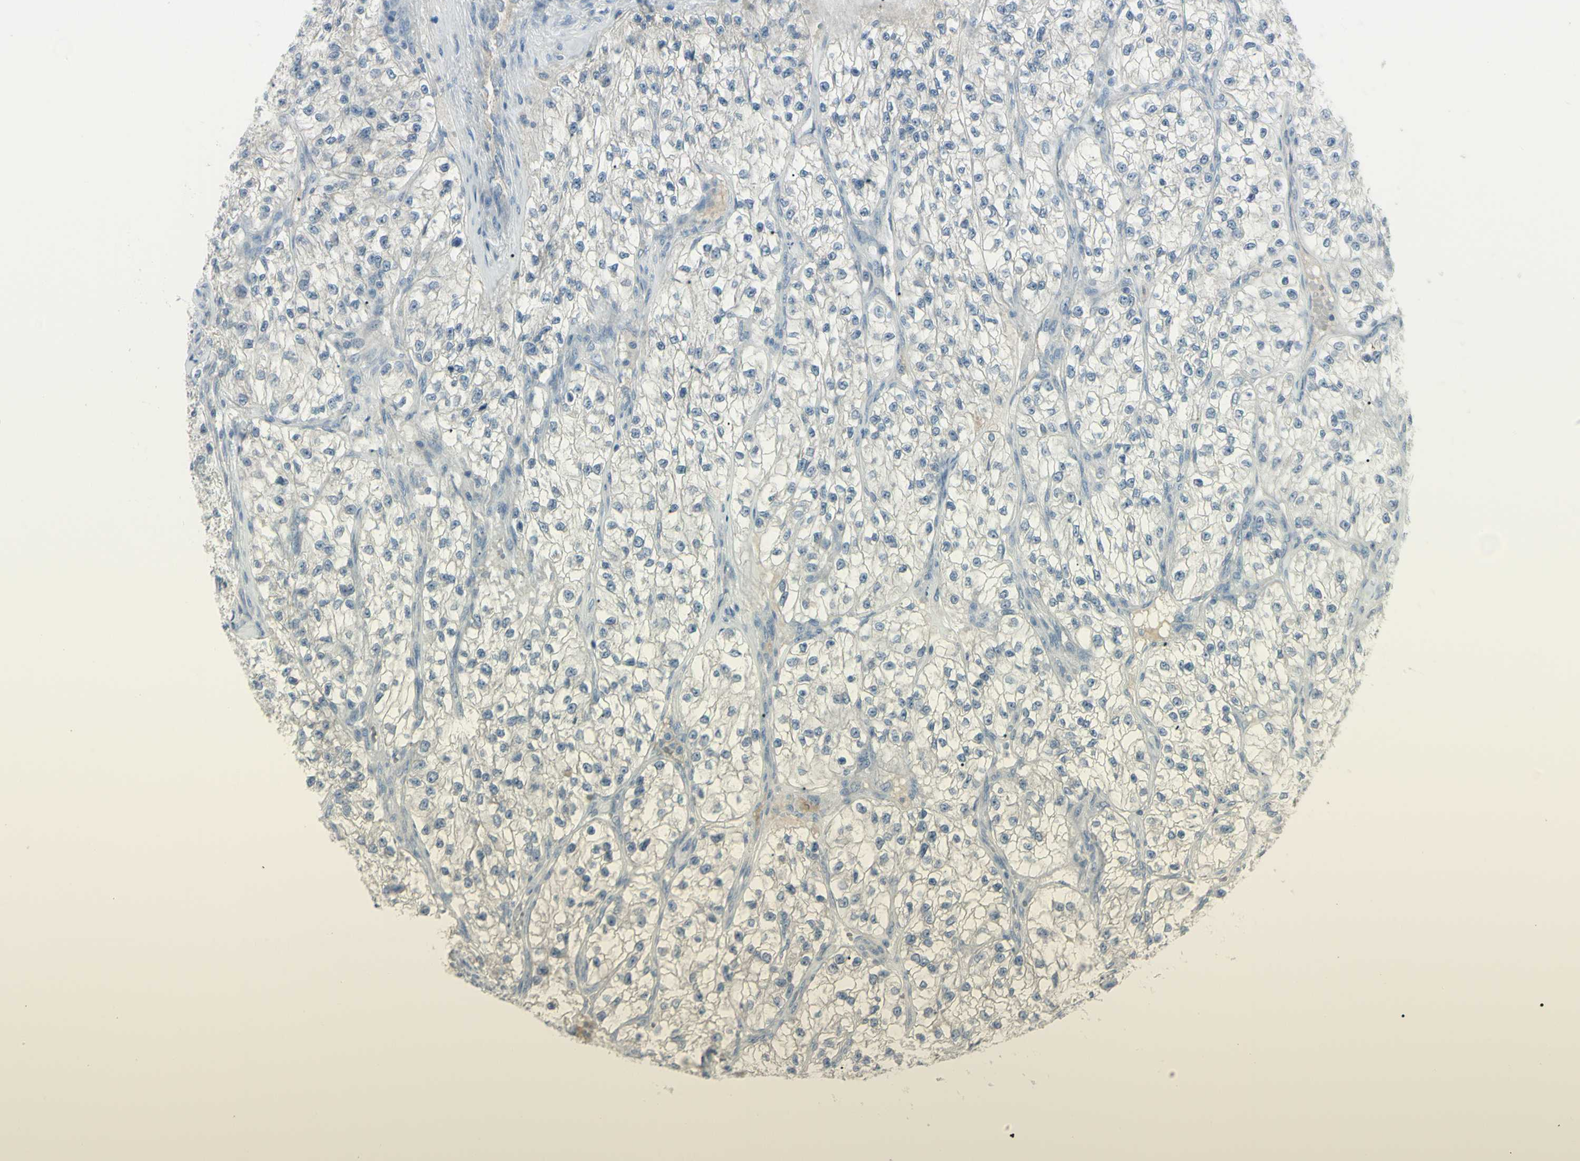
{"staining": {"intensity": "negative", "quantity": "none", "location": "none"}, "tissue": "renal cancer", "cell_type": "Tumor cells", "image_type": "cancer", "snomed": [{"axis": "morphology", "description": "Adenocarcinoma, NOS"}, {"axis": "topography", "description": "Kidney"}], "caption": "IHC image of neoplastic tissue: renal cancer stained with DAB reveals no significant protein expression in tumor cells.", "gene": "SH3GL2", "patient": {"sex": "female", "age": 57}}